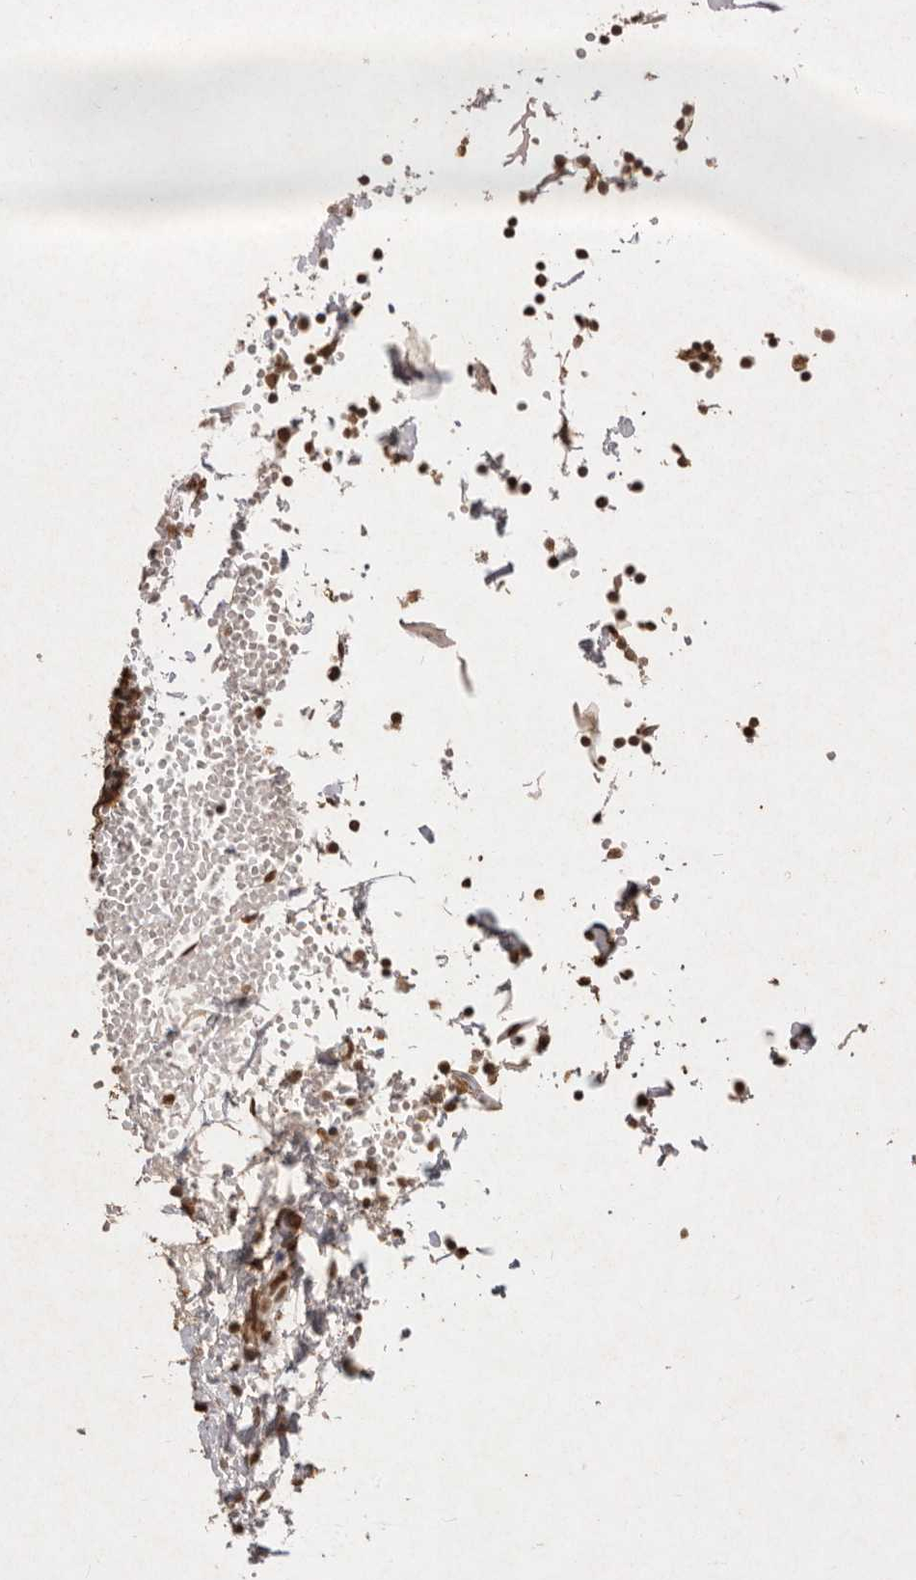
{"staining": {"intensity": "moderate", "quantity": ">75%", "location": "nuclear"}, "tissue": "tonsil", "cell_type": "Germinal center cells", "image_type": "normal", "snomed": [{"axis": "morphology", "description": "Normal tissue, NOS"}, {"axis": "topography", "description": "Tonsil"}], "caption": "A brown stain labels moderate nuclear positivity of a protein in germinal center cells of normal tonsil.", "gene": "NKX3", "patient": {"sex": "female", "age": 19}}